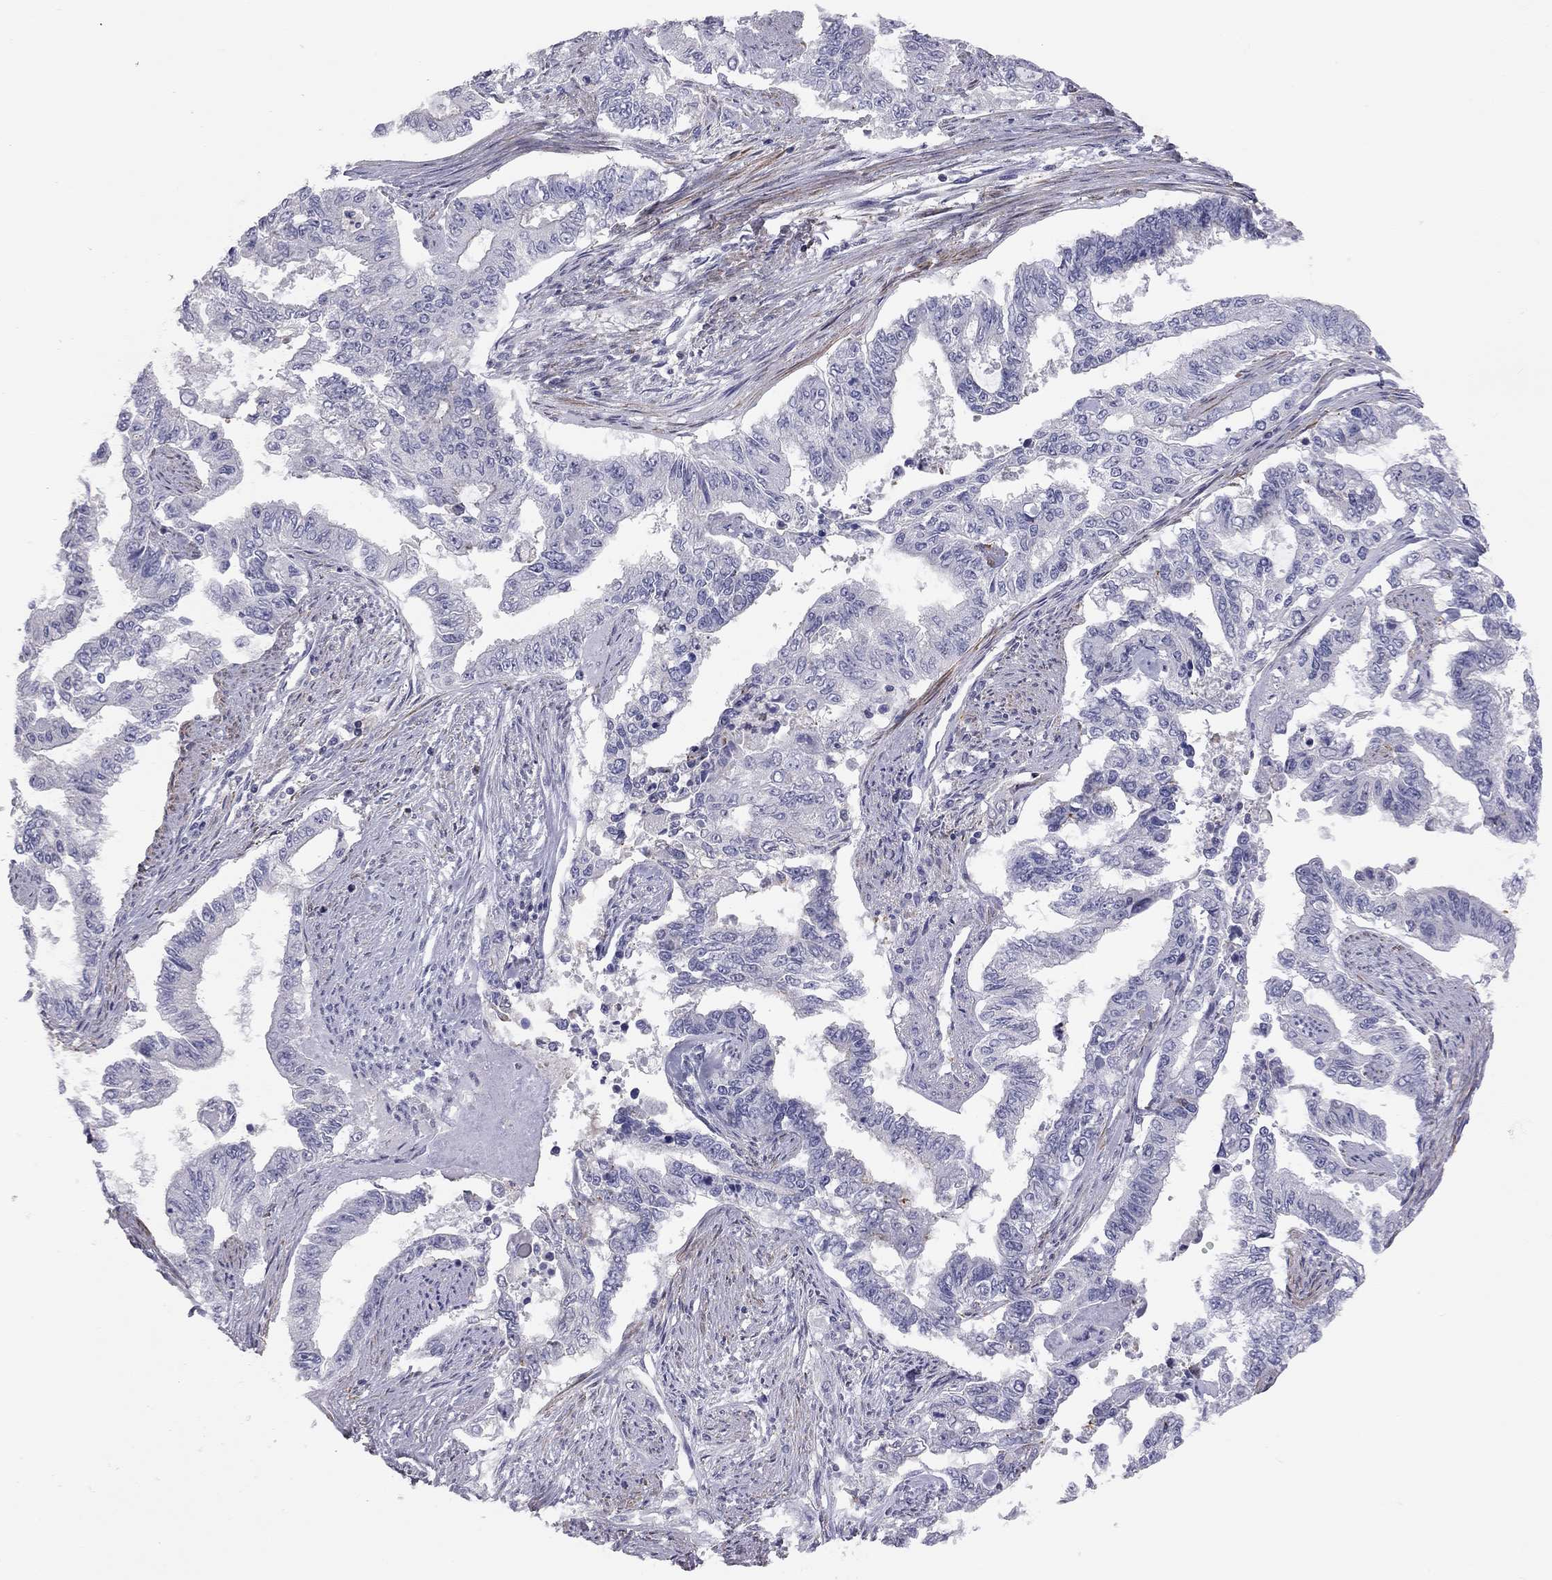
{"staining": {"intensity": "negative", "quantity": "none", "location": "none"}, "tissue": "endometrial cancer", "cell_type": "Tumor cells", "image_type": "cancer", "snomed": [{"axis": "morphology", "description": "Adenocarcinoma, NOS"}, {"axis": "topography", "description": "Uterus"}], "caption": "A high-resolution histopathology image shows immunohistochemistry (IHC) staining of endometrial cancer, which exhibits no significant positivity in tumor cells.", "gene": "ADCYAP1", "patient": {"sex": "female", "age": 59}}